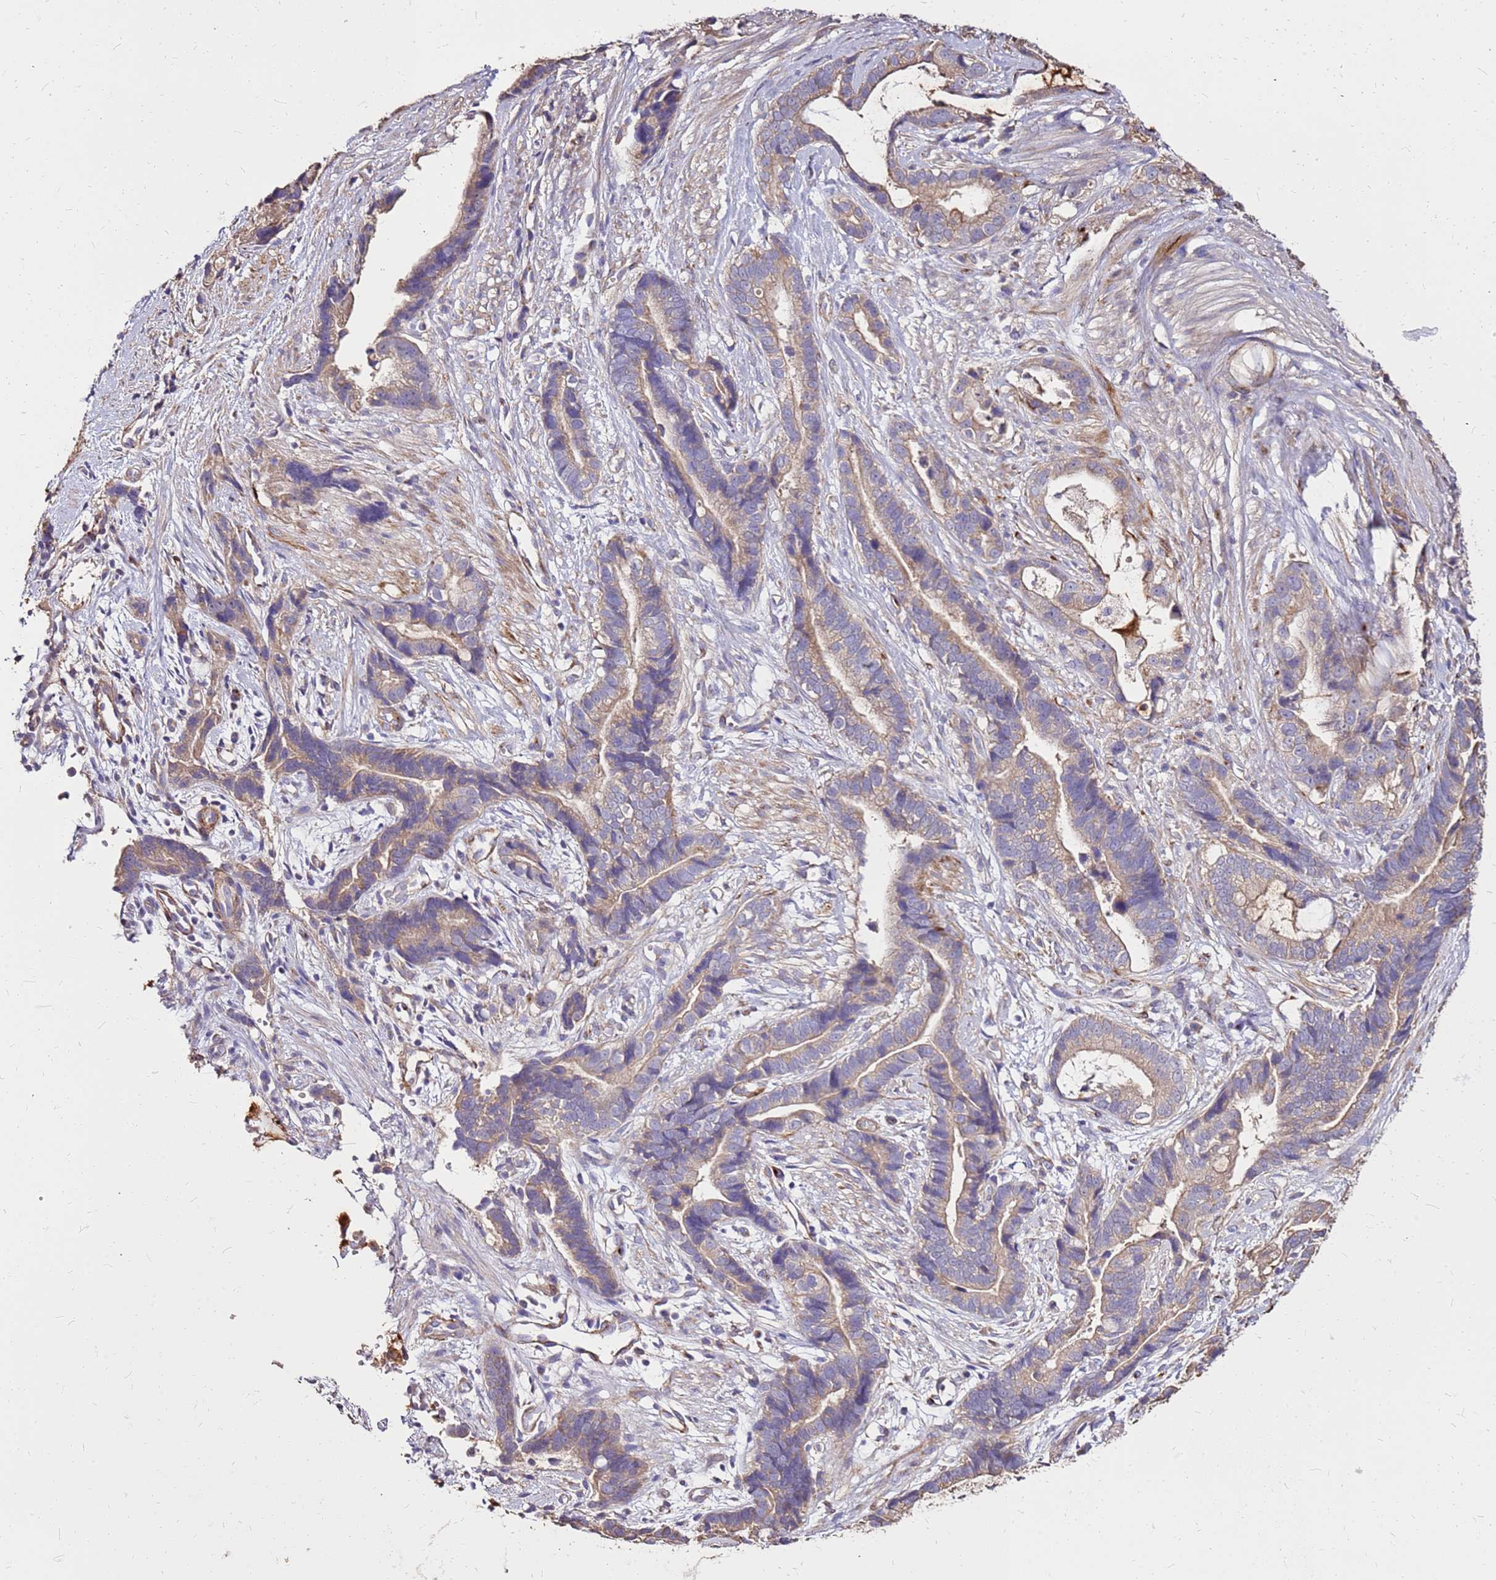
{"staining": {"intensity": "moderate", "quantity": "25%-75%", "location": "cytoplasmic/membranous"}, "tissue": "stomach cancer", "cell_type": "Tumor cells", "image_type": "cancer", "snomed": [{"axis": "morphology", "description": "Adenocarcinoma, NOS"}, {"axis": "topography", "description": "Stomach"}], "caption": "A brown stain highlights moderate cytoplasmic/membranous positivity of a protein in human adenocarcinoma (stomach) tumor cells. The staining is performed using DAB (3,3'-diaminobenzidine) brown chromogen to label protein expression. The nuclei are counter-stained blue using hematoxylin.", "gene": "EXD3", "patient": {"sex": "male", "age": 55}}